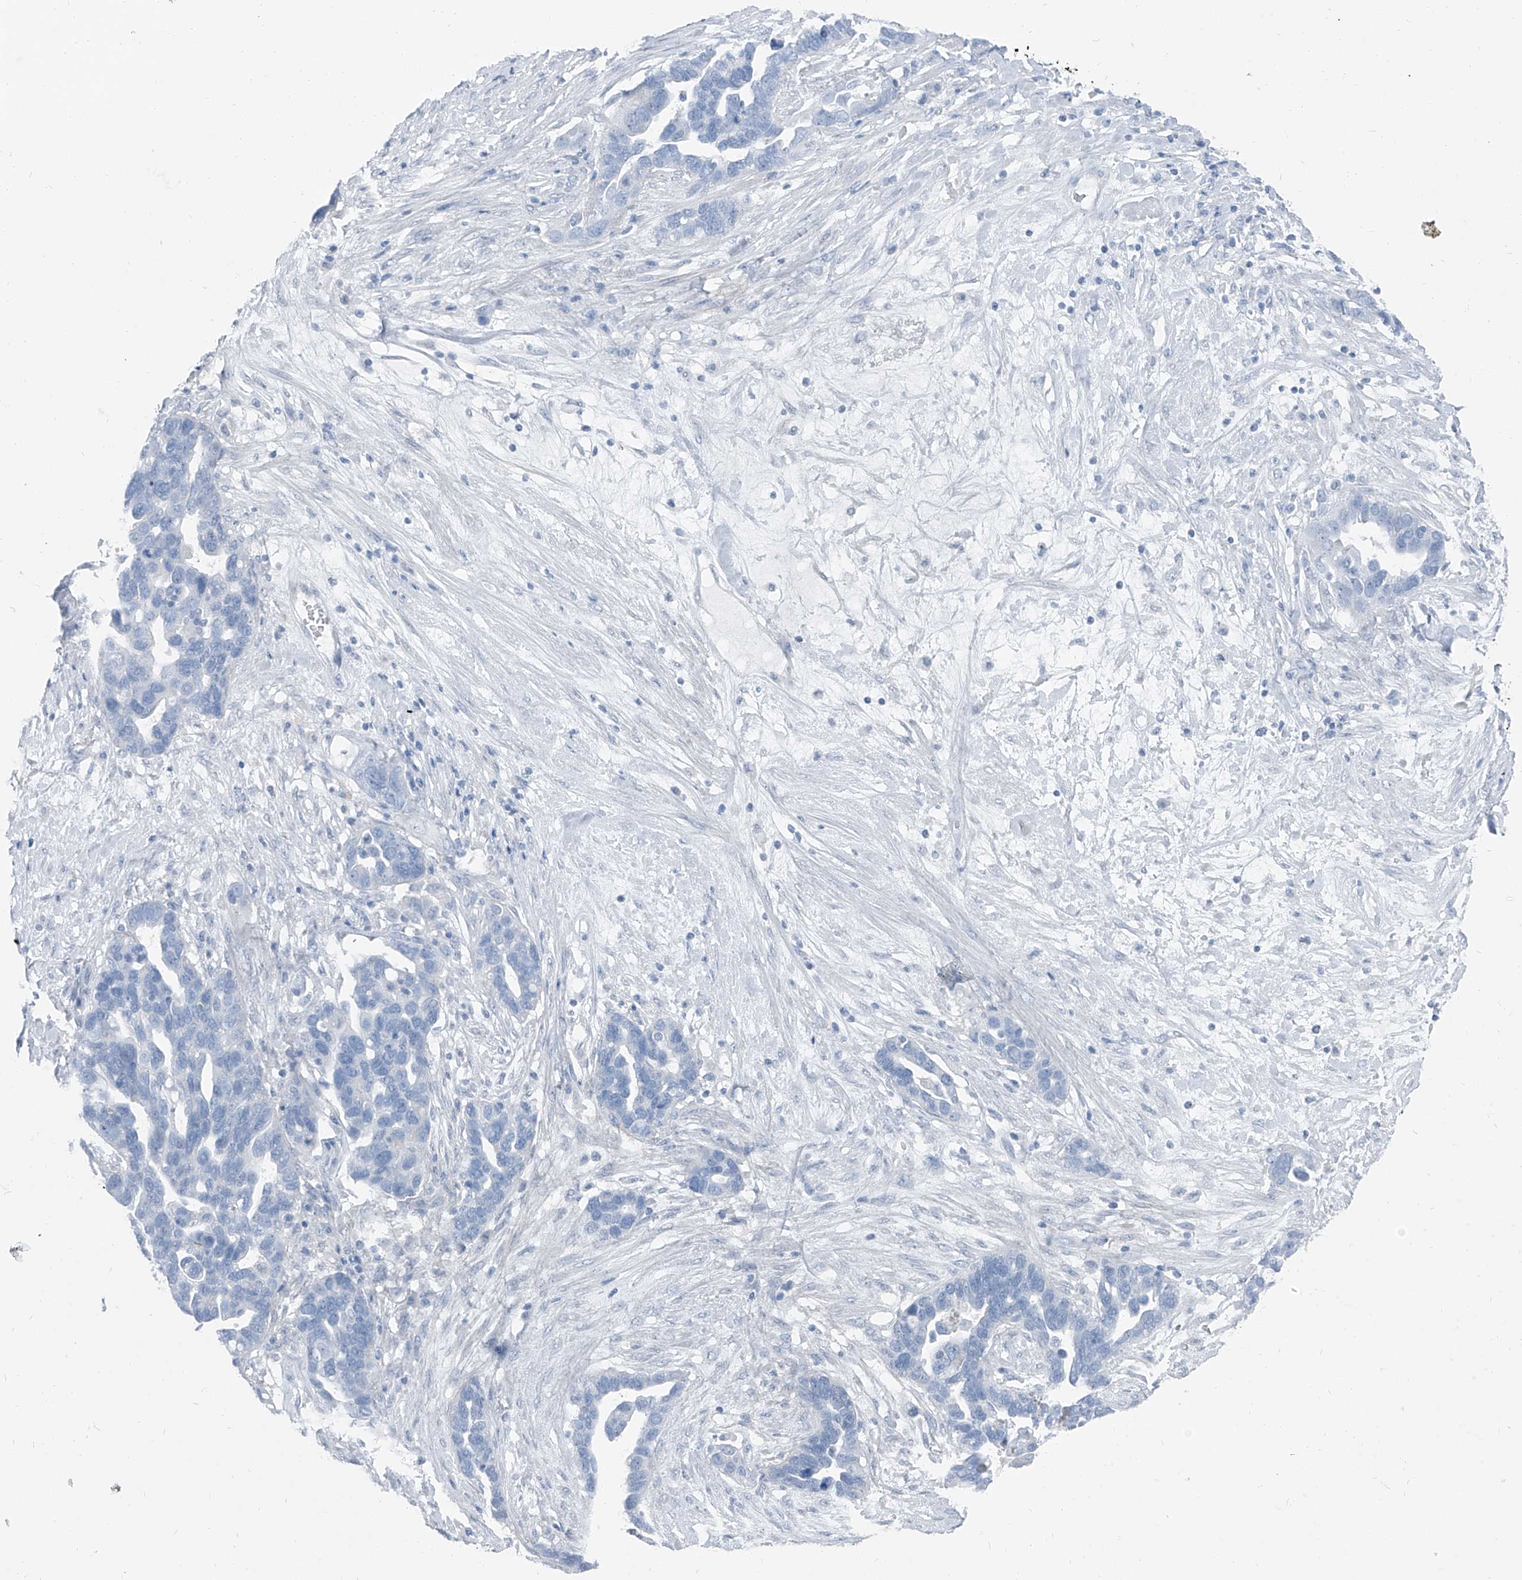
{"staining": {"intensity": "negative", "quantity": "none", "location": "none"}, "tissue": "ovarian cancer", "cell_type": "Tumor cells", "image_type": "cancer", "snomed": [{"axis": "morphology", "description": "Cystadenocarcinoma, serous, NOS"}, {"axis": "topography", "description": "Ovary"}], "caption": "Human serous cystadenocarcinoma (ovarian) stained for a protein using immunohistochemistry exhibits no staining in tumor cells.", "gene": "RGN", "patient": {"sex": "female", "age": 54}}